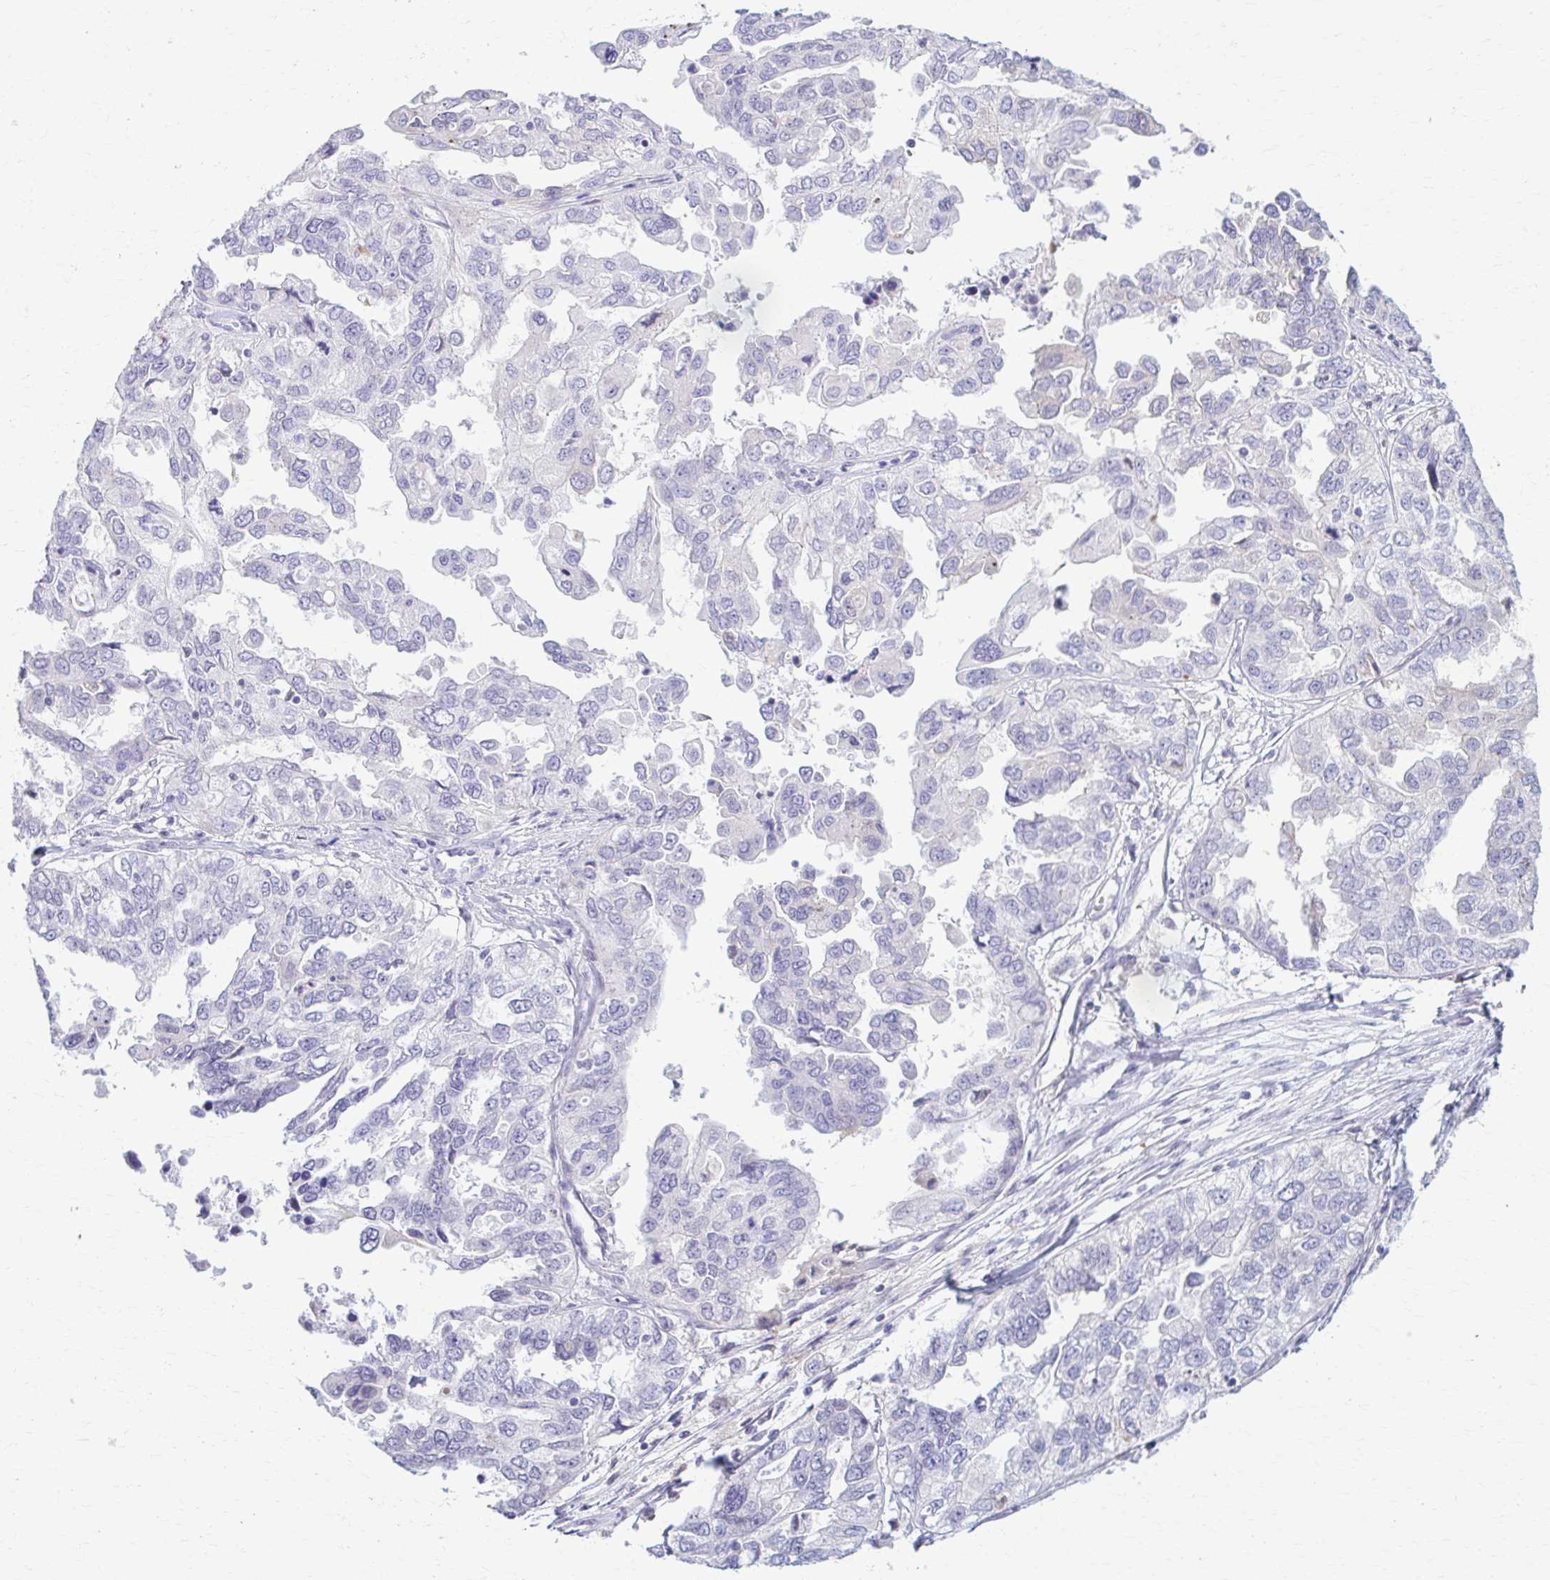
{"staining": {"intensity": "negative", "quantity": "none", "location": "none"}, "tissue": "ovarian cancer", "cell_type": "Tumor cells", "image_type": "cancer", "snomed": [{"axis": "morphology", "description": "Cystadenocarcinoma, serous, NOS"}, {"axis": "topography", "description": "Ovary"}], "caption": "High power microscopy image of an IHC photomicrograph of serous cystadenocarcinoma (ovarian), revealing no significant staining in tumor cells.", "gene": "LDLRAP1", "patient": {"sex": "female", "age": 53}}